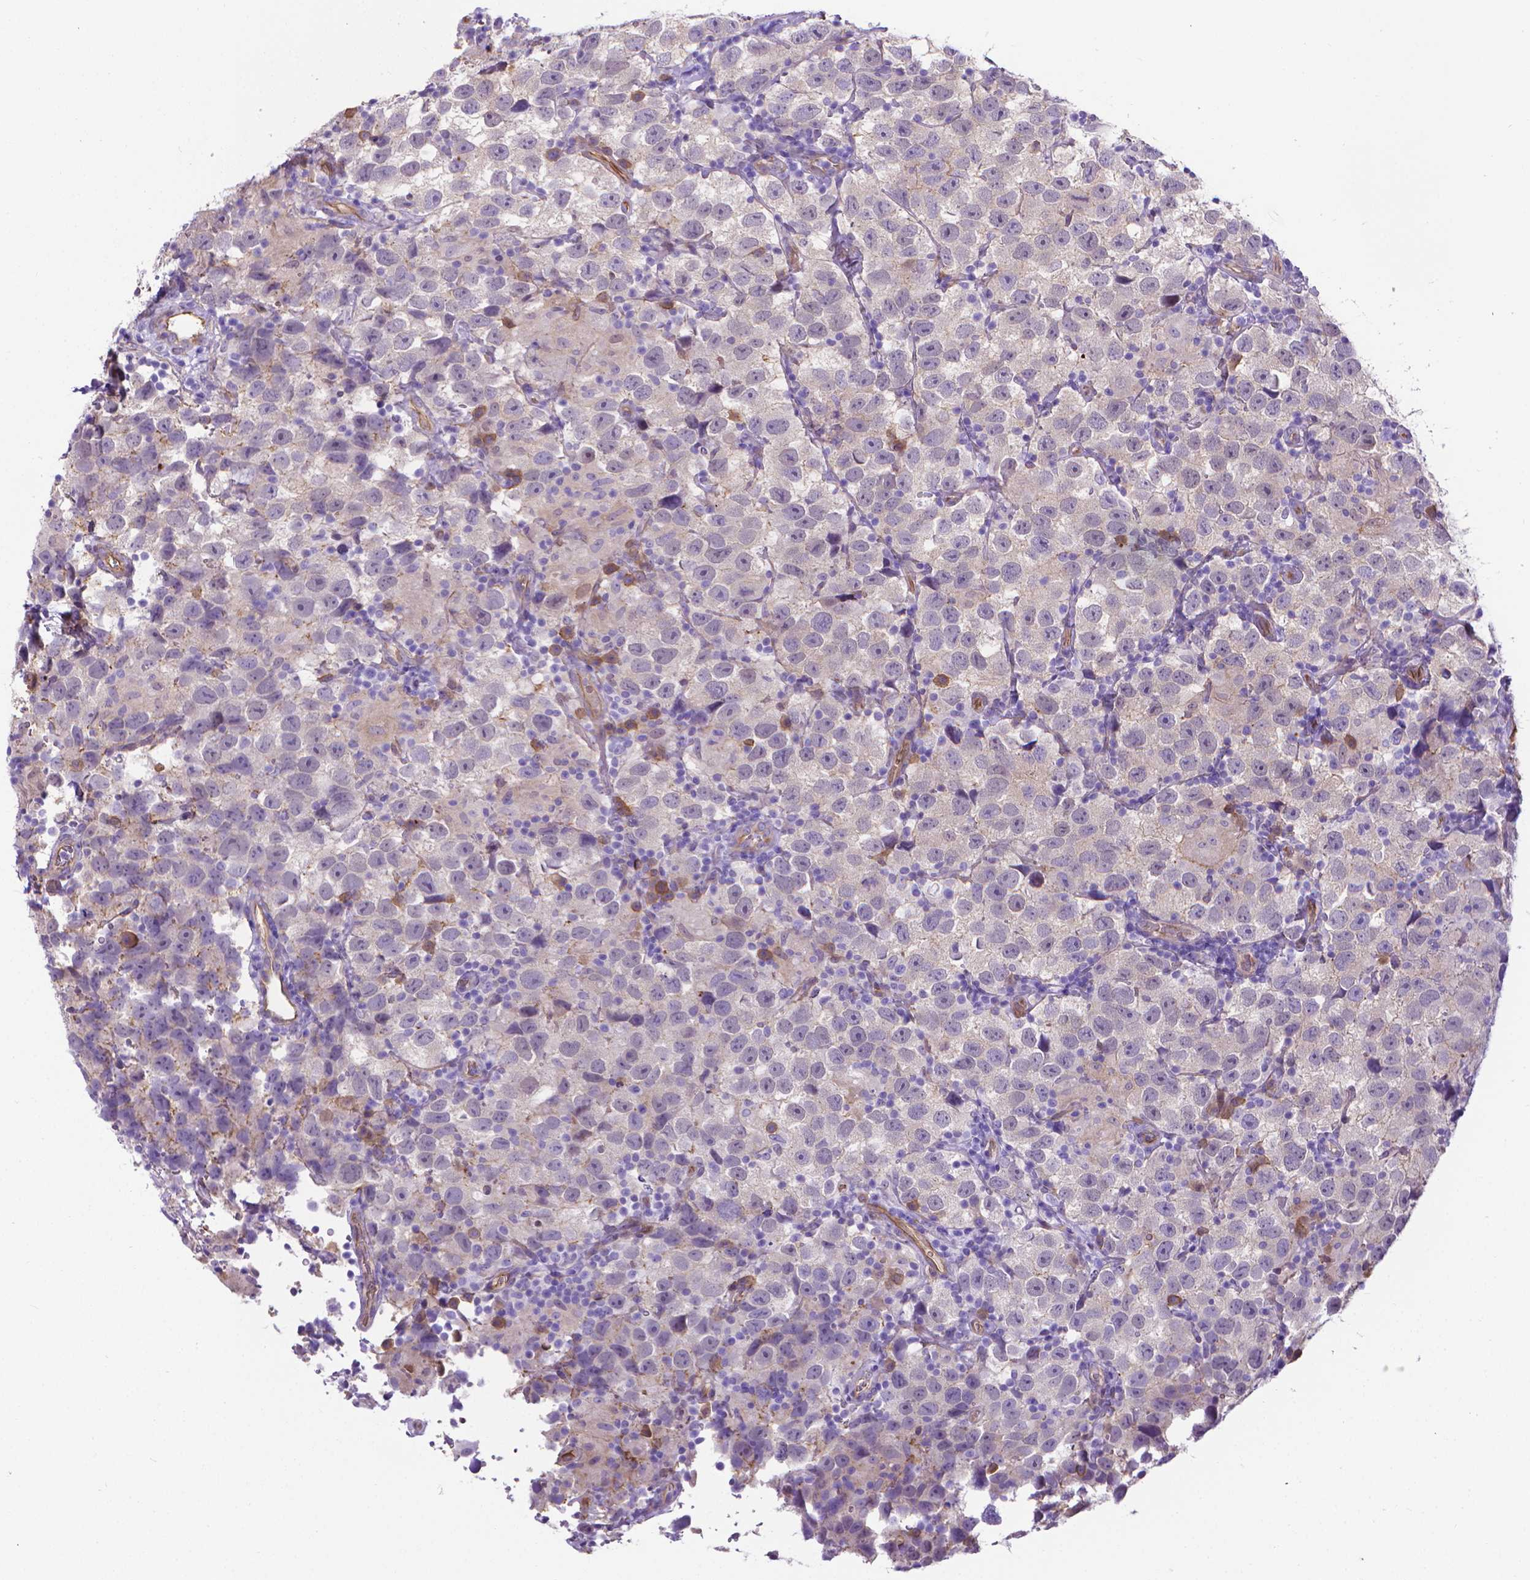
{"staining": {"intensity": "negative", "quantity": "none", "location": "none"}, "tissue": "testis cancer", "cell_type": "Tumor cells", "image_type": "cancer", "snomed": [{"axis": "morphology", "description": "Seminoma, NOS"}, {"axis": "topography", "description": "Testis"}], "caption": "Immunohistochemistry (IHC) of human testis cancer (seminoma) reveals no staining in tumor cells.", "gene": "CLIC4", "patient": {"sex": "male", "age": 26}}